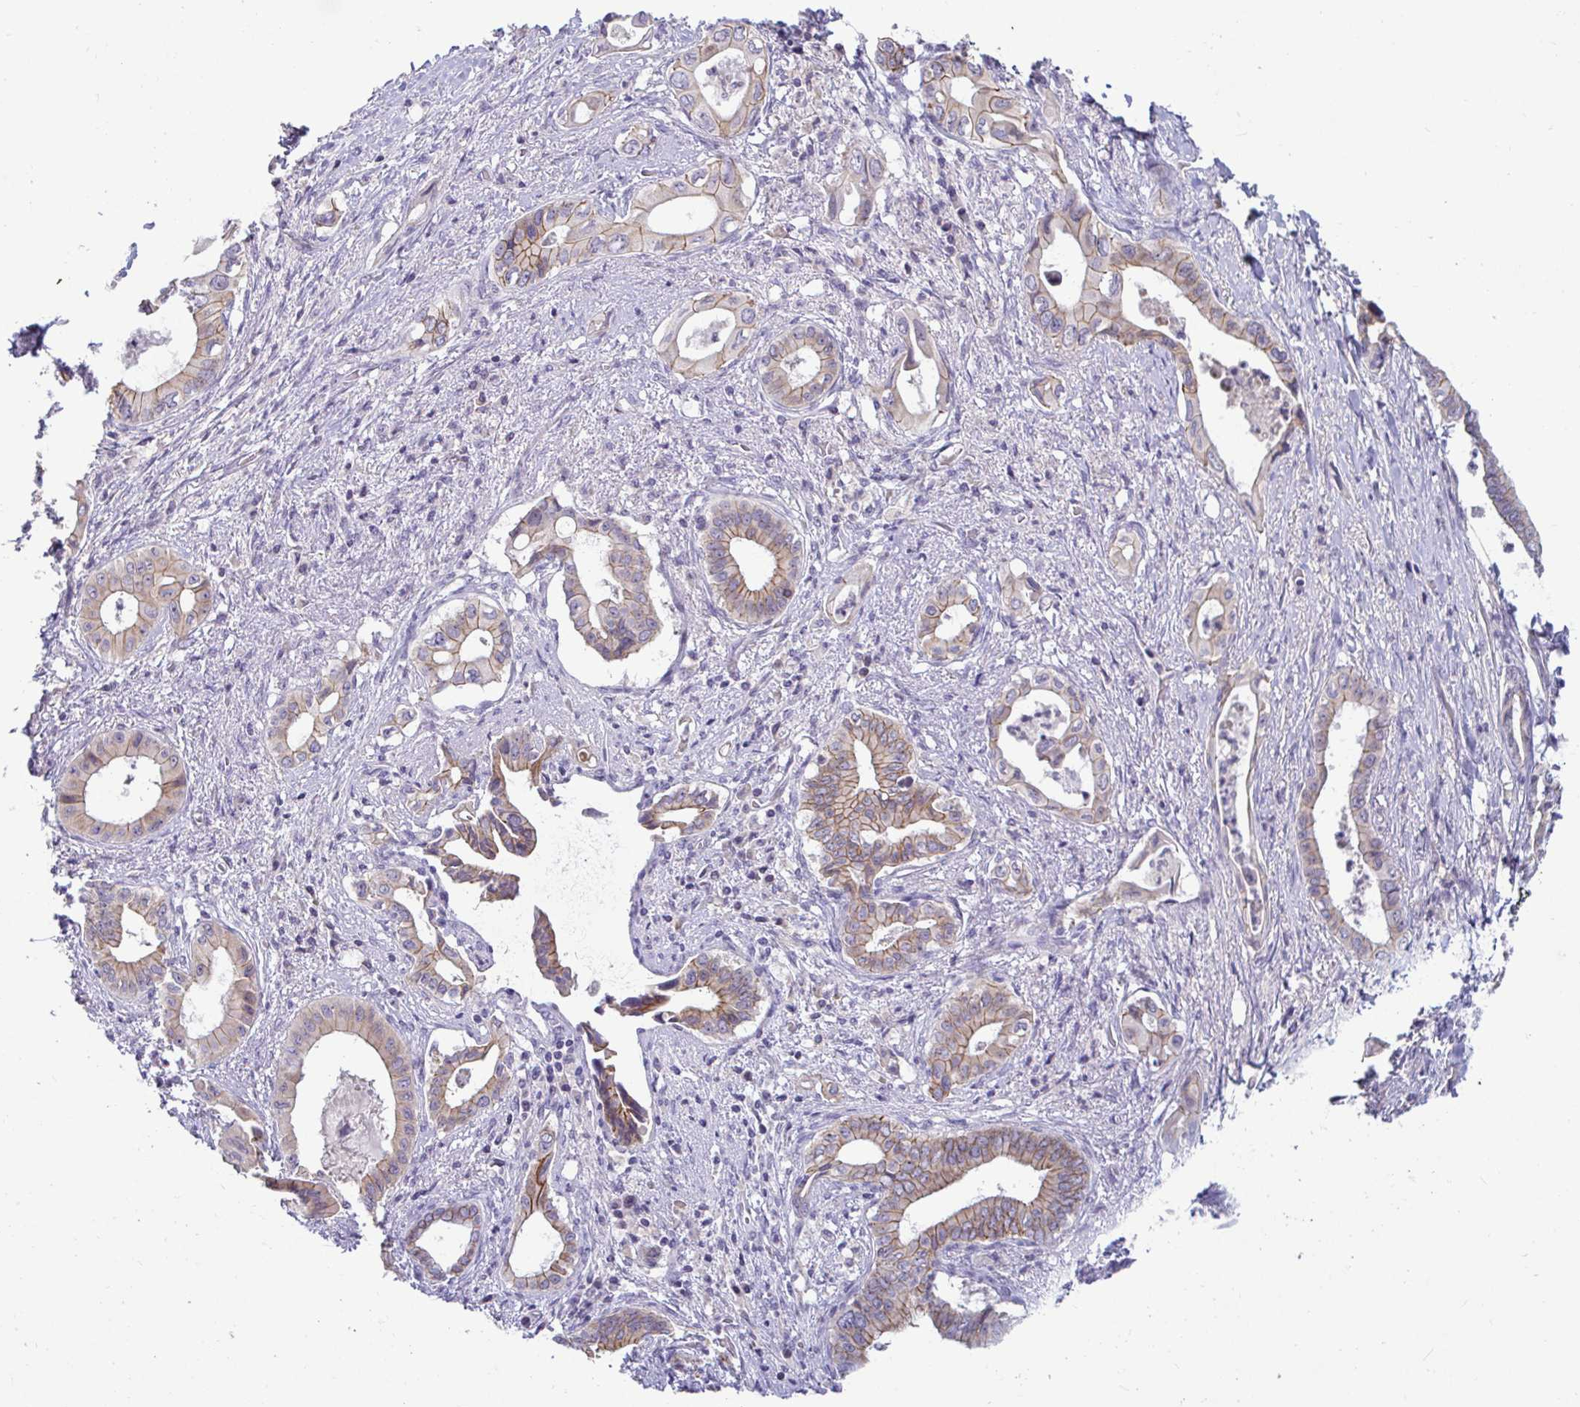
{"staining": {"intensity": "moderate", "quantity": "25%-75%", "location": "cytoplasmic/membranous"}, "tissue": "pancreatic cancer", "cell_type": "Tumor cells", "image_type": "cancer", "snomed": [{"axis": "morphology", "description": "Adenocarcinoma, NOS"}, {"axis": "topography", "description": "Pancreas"}], "caption": "This is an image of immunohistochemistry (IHC) staining of pancreatic cancer, which shows moderate expression in the cytoplasmic/membranous of tumor cells.", "gene": "GSTM1", "patient": {"sex": "female", "age": 77}}